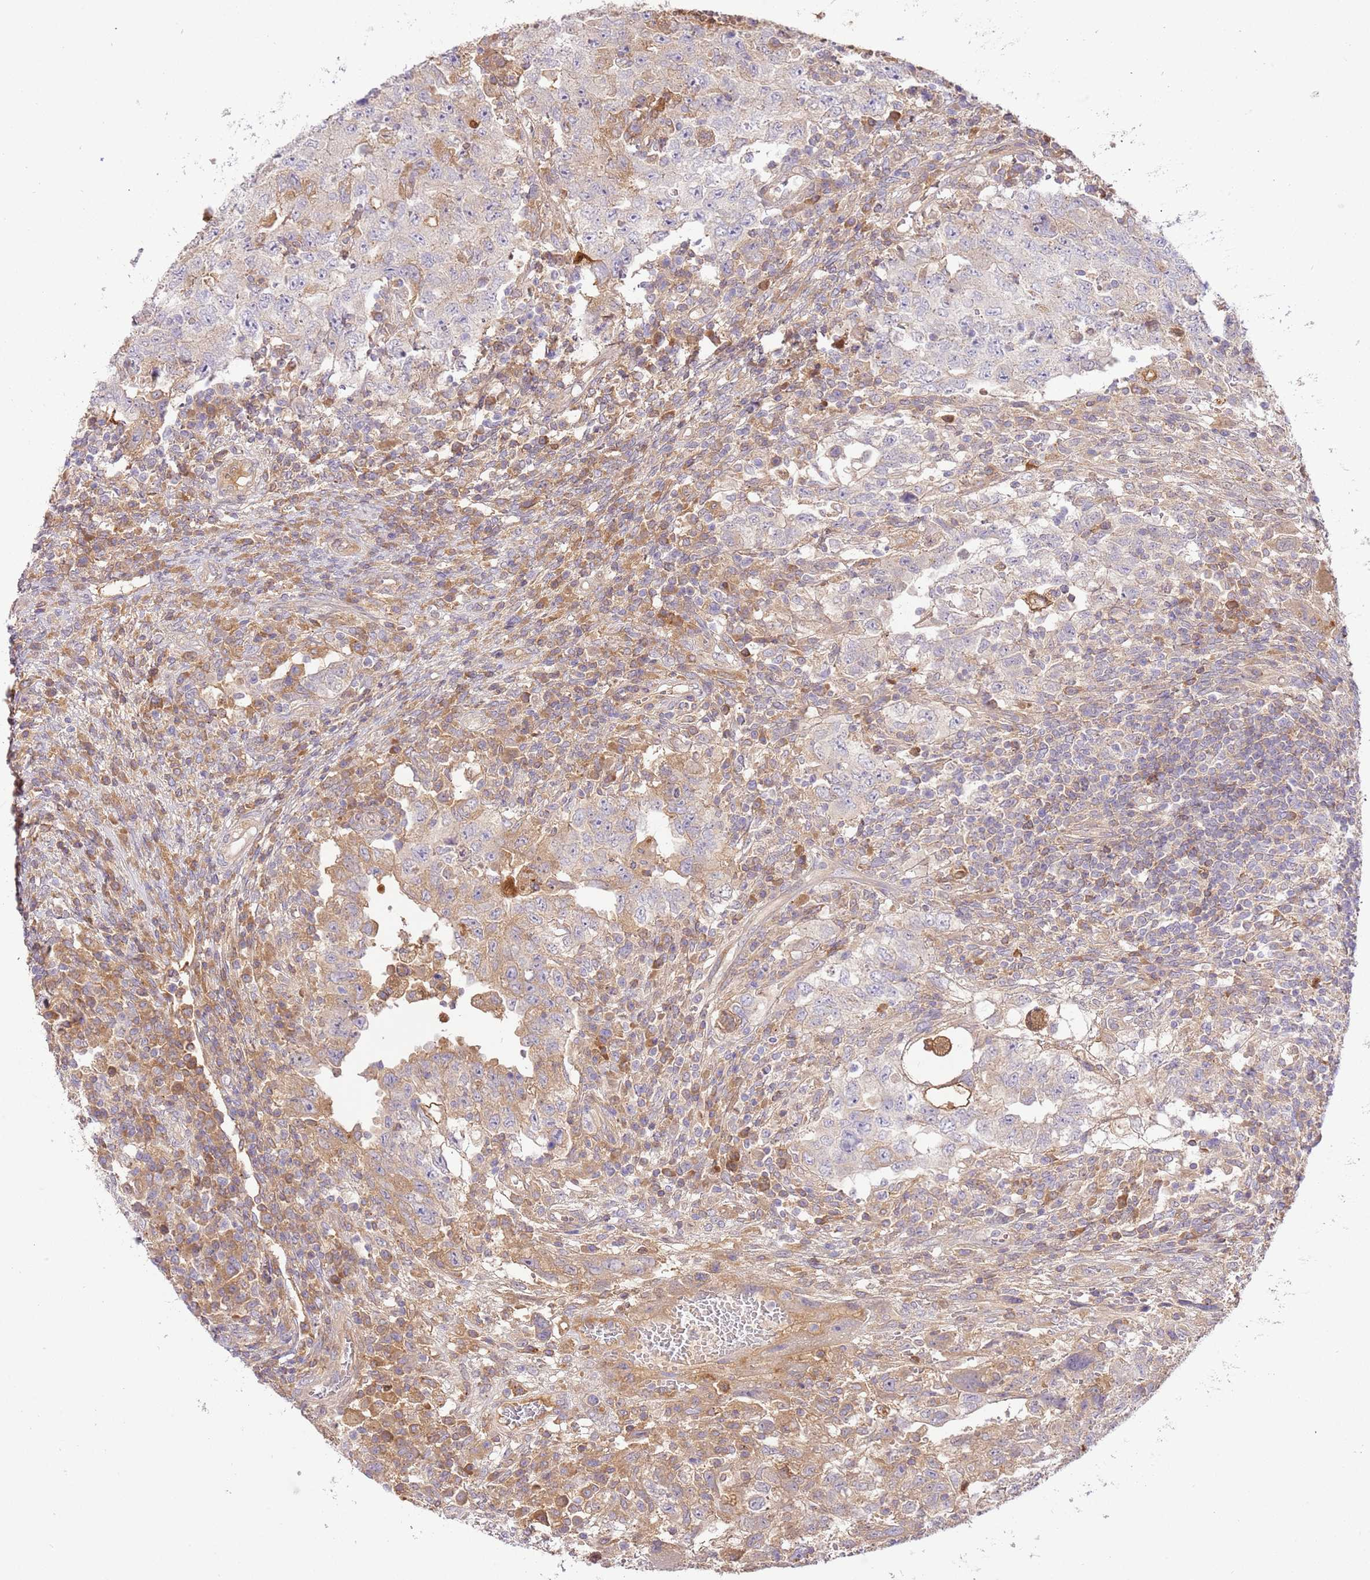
{"staining": {"intensity": "moderate", "quantity": "<25%", "location": "cytoplasmic/membranous"}, "tissue": "testis cancer", "cell_type": "Tumor cells", "image_type": "cancer", "snomed": [{"axis": "morphology", "description": "Carcinoma, Embryonal, NOS"}, {"axis": "topography", "description": "Testis"}], "caption": "DAB (3,3'-diaminobenzidine) immunohistochemical staining of testis cancer shows moderate cytoplasmic/membranous protein expression in approximately <25% of tumor cells.", "gene": "C8G", "patient": {"sex": "male", "age": 26}}